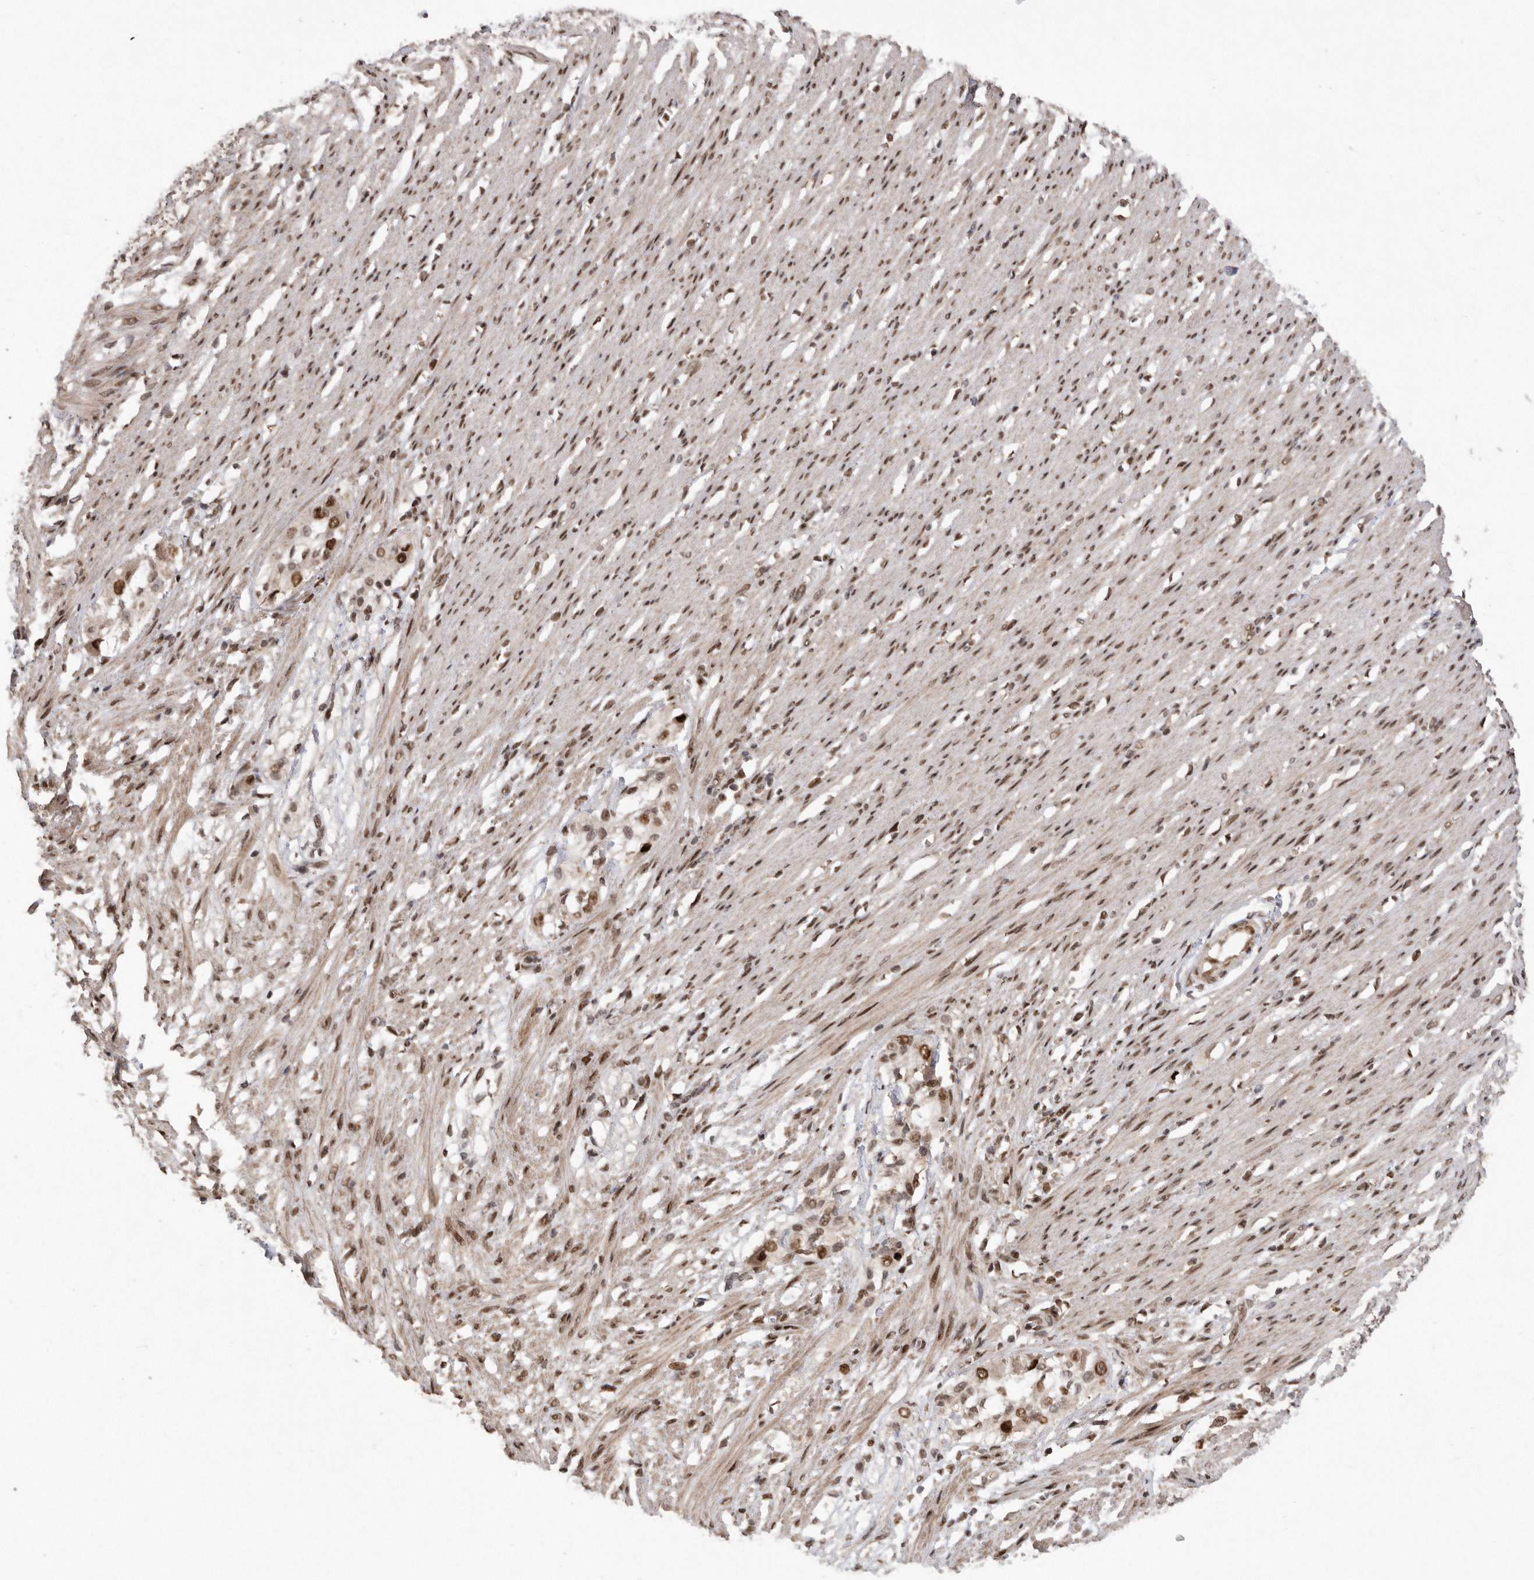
{"staining": {"intensity": "moderate", "quantity": ">75%", "location": "cytoplasmic/membranous,nuclear"}, "tissue": "smooth muscle", "cell_type": "Smooth muscle cells", "image_type": "normal", "snomed": [{"axis": "morphology", "description": "Normal tissue, NOS"}, {"axis": "morphology", "description": "Adenocarcinoma, NOS"}, {"axis": "topography", "description": "Colon"}, {"axis": "topography", "description": "Peripheral nerve tissue"}], "caption": "Human smooth muscle stained with a brown dye exhibits moderate cytoplasmic/membranous,nuclear positive expression in about >75% of smooth muscle cells.", "gene": "TDRD3", "patient": {"sex": "male", "age": 14}}